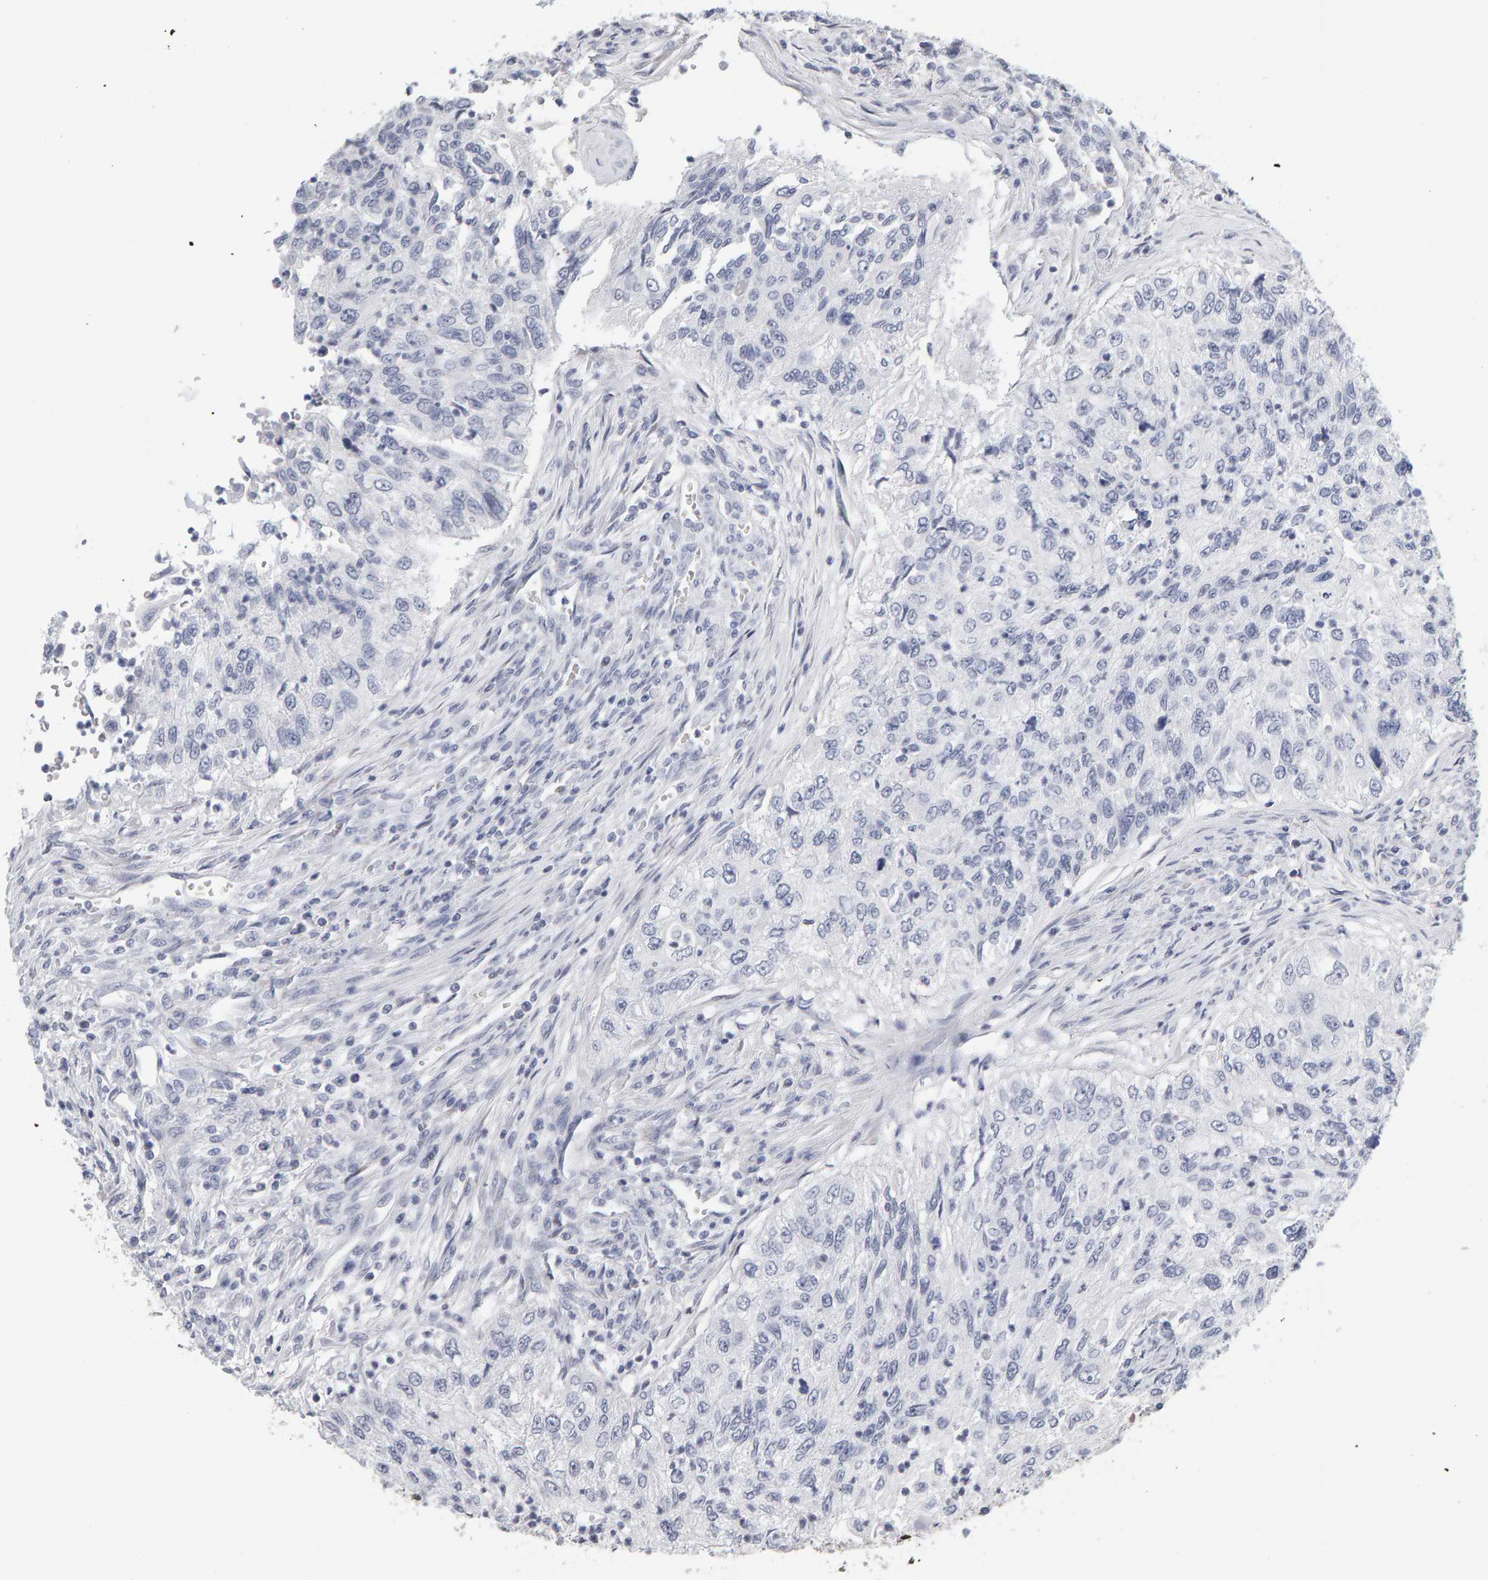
{"staining": {"intensity": "negative", "quantity": "none", "location": "none"}, "tissue": "urothelial cancer", "cell_type": "Tumor cells", "image_type": "cancer", "snomed": [{"axis": "morphology", "description": "Urothelial carcinoma, High grade"}, {"axis": "topography", "description": "Urinary bladder"}], "caption": "Protein analysis of high-grade urothelial carcinoma reveals no significant expression in tumor cells.", "gene": "CTH", "patient": {"sex": "female", "age": 60}}